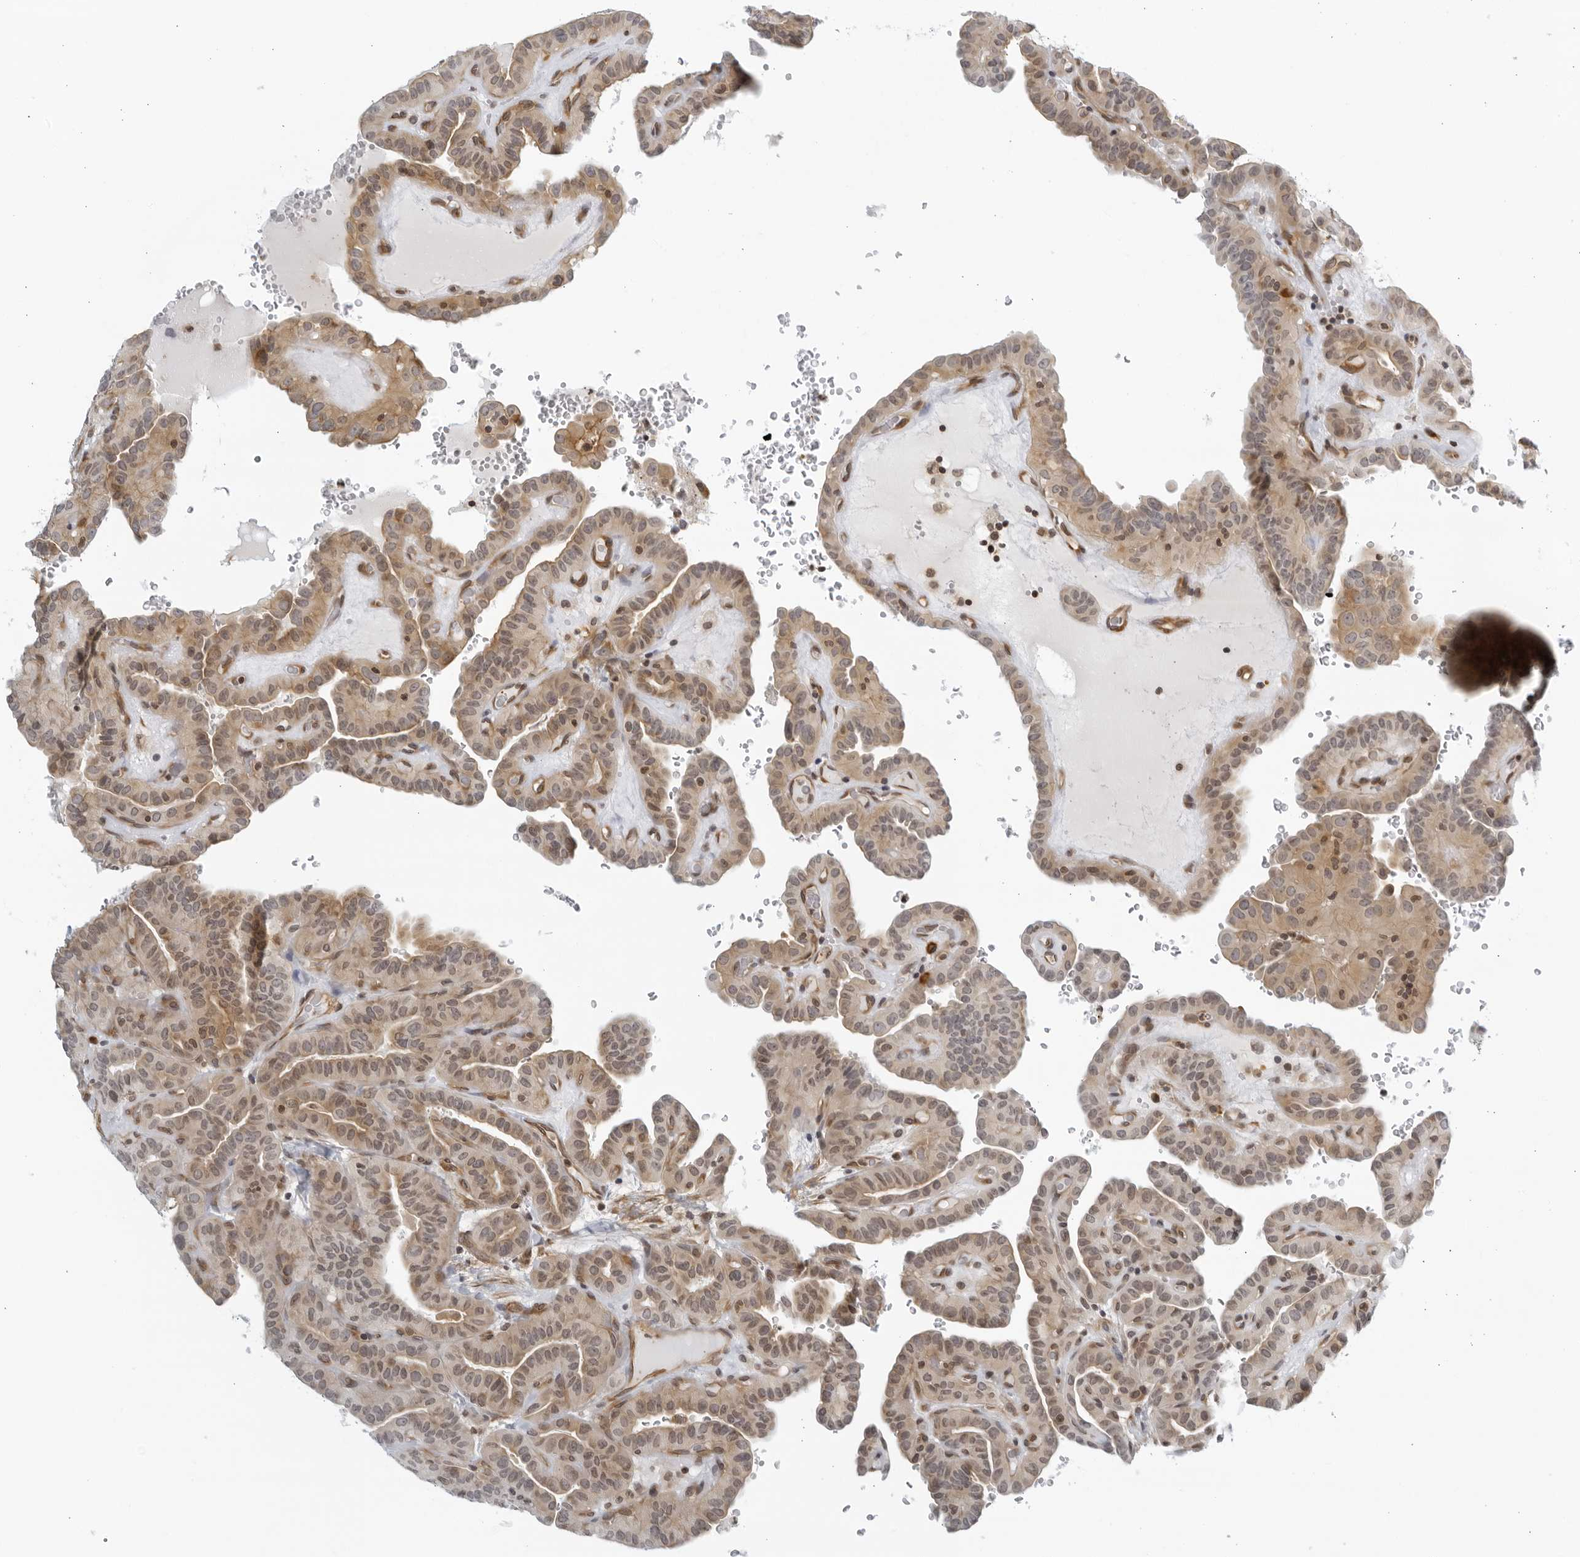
{"staining": {"intensity": "weak", "quantity": ">75%", "location": "cytoplasmic/membranous,nuclear"}, "tissue": "thyroid cancer", "cell_type": "Tumor cells", "image_type": "cancer", "snomed": [{"axis": "morphology", "description": "Papillary adenocarcinoma, NOS"}, {"axis": "topography", "description": "Thyroid gland"}], "caption": "Immunohistochemical staining of human thyroid cancer (papillary adenocarcinoma) reveals low levels of weak cytoplasmic/membranous and nuclear protein positivity in approximately >75% of tumor cells. (DAB (3,3'-diaminobenzidine) = brown stain, brightfield microscopy at high magnification).", "gene": "SERTAD4", "patient": {"sex": "male", "age": 77}}